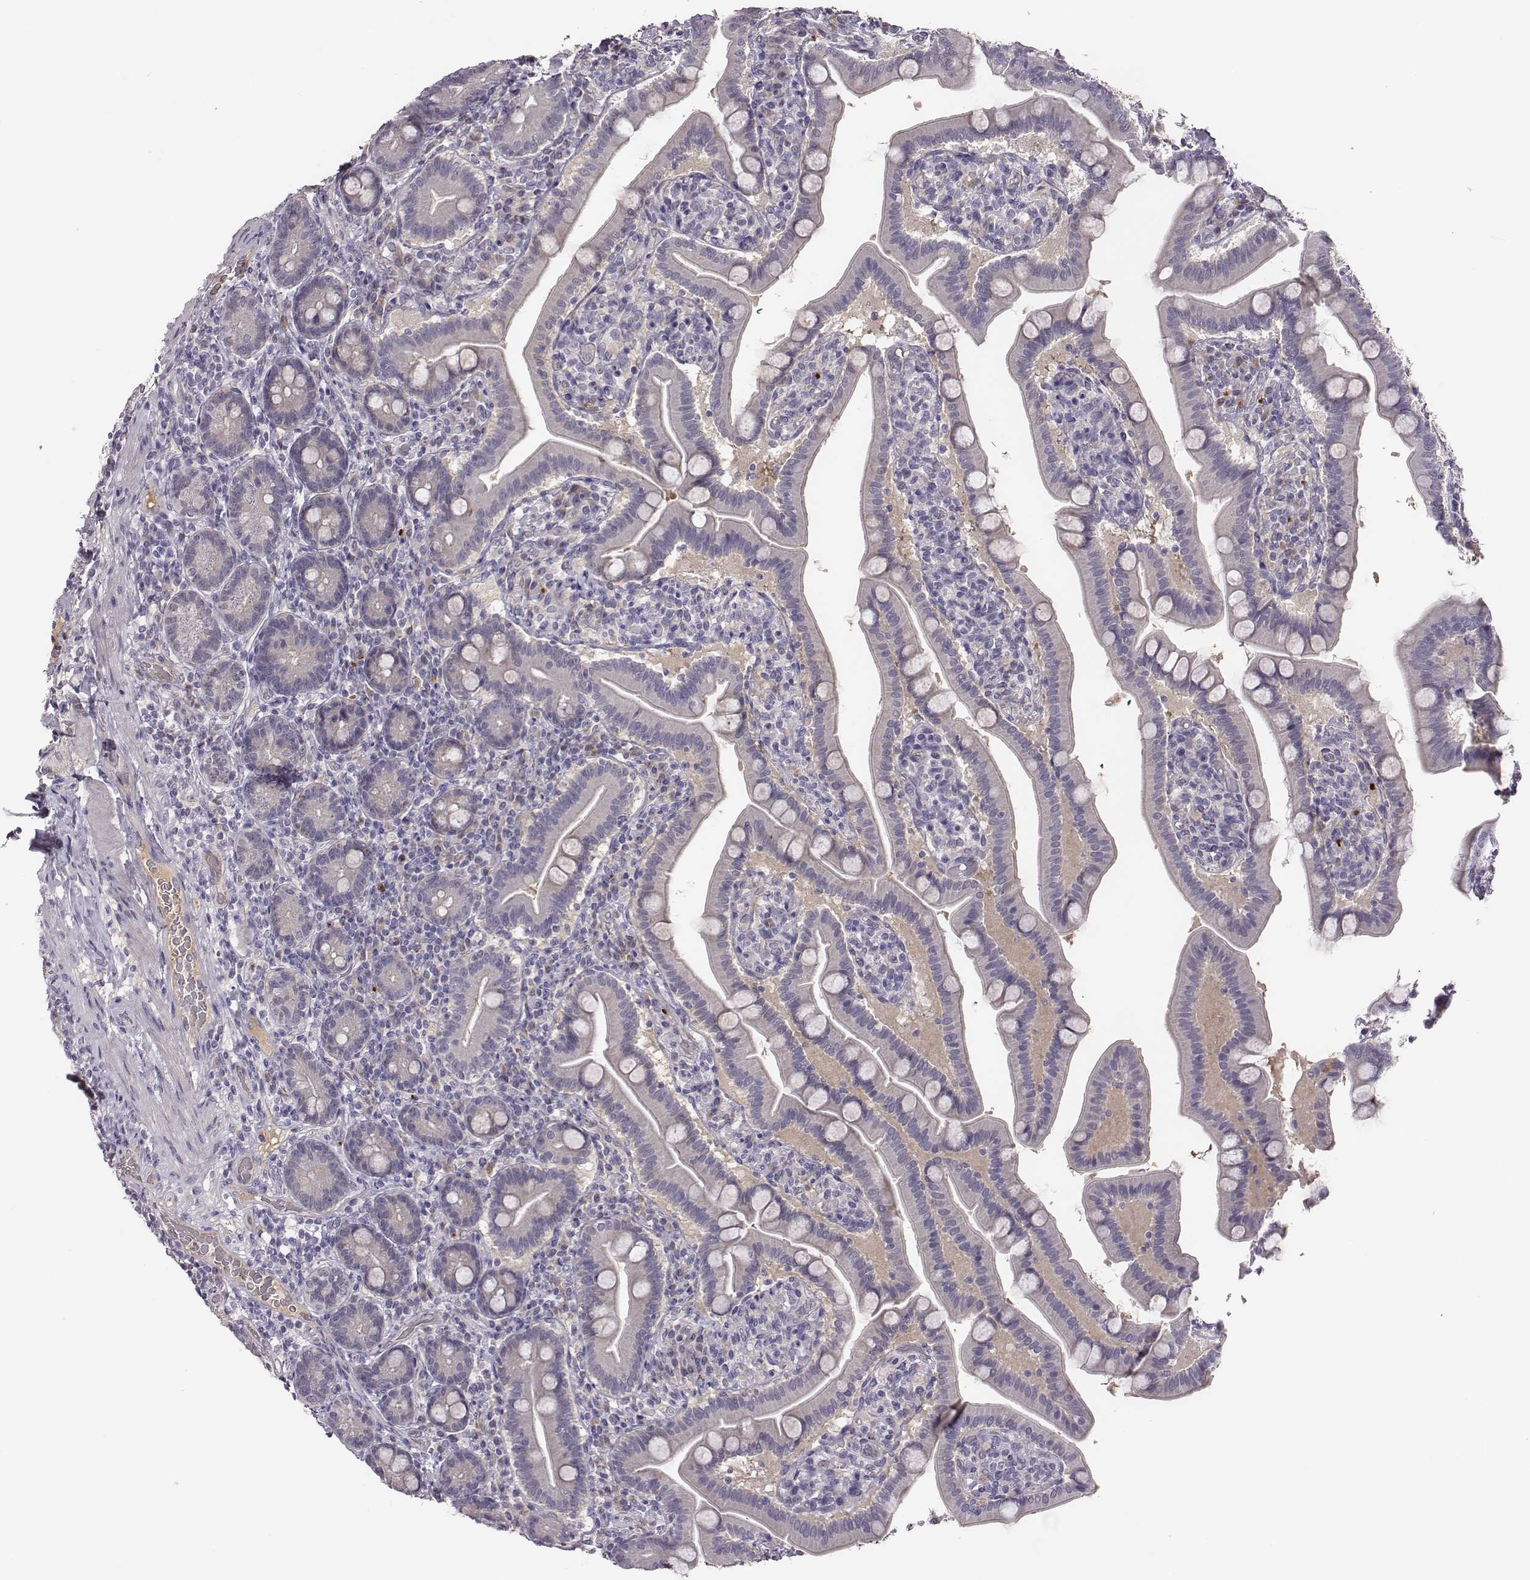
{"staining": {"intensity": "negative", "quantity": "none", "location": "none"}, "tissue": "small intestine", "cell_type": "Glandular cells", "image_type": "normal", "snomed": [{"axis": "morphology", "description": "Normal tissue, NOS"}, {"axis": "topography", "description": "Small intestine"}], "caption": "Human small intestine stained for a protein using immunohistochemistry displays no expression in glandular cells.", "gene": "KMO", "patient": {"sex": "male", "age": 66}}